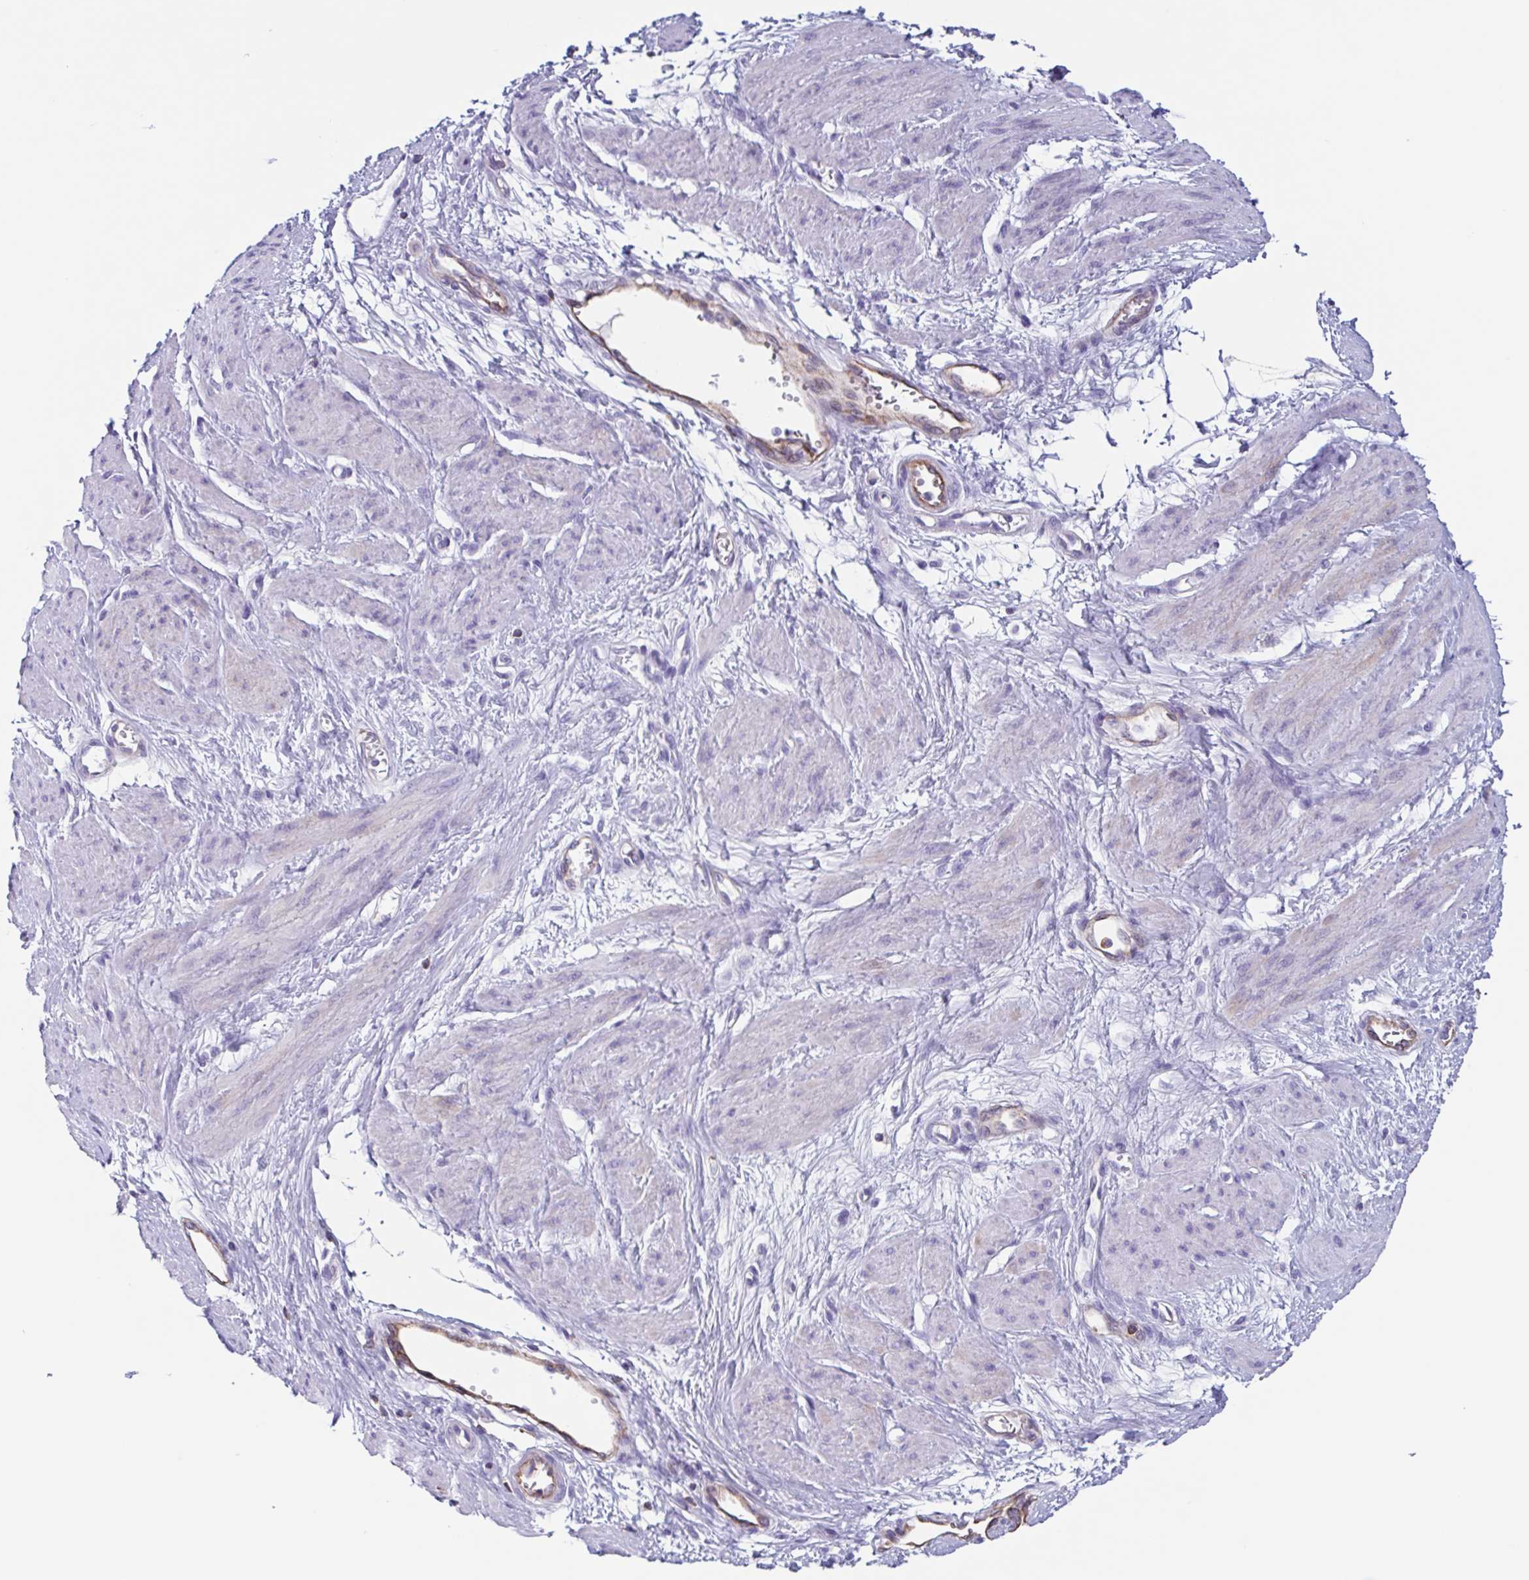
{"staining": {"intensity": "negative", "quantity": "none", "location": "none"}, "tissue": "smooth muscle", "cell_type": "Smooth muscle cells", "image_type": "normal", "snomed": [{"axis": "morphology", "description": "Normal tissue, NOS"}, {"axis": "topography", "description": "Smooth muscle"}, {"axis": "topography", "description": "Uterus"}], "caption": "This image is of normal smooth muscle stained with IHC to label a protein in brown with the nuclei are counter-stained blue. There is no staining in smooth muscle cells.", "gene": "TPD52", "patient": {"sex": "female", "age": 39}}